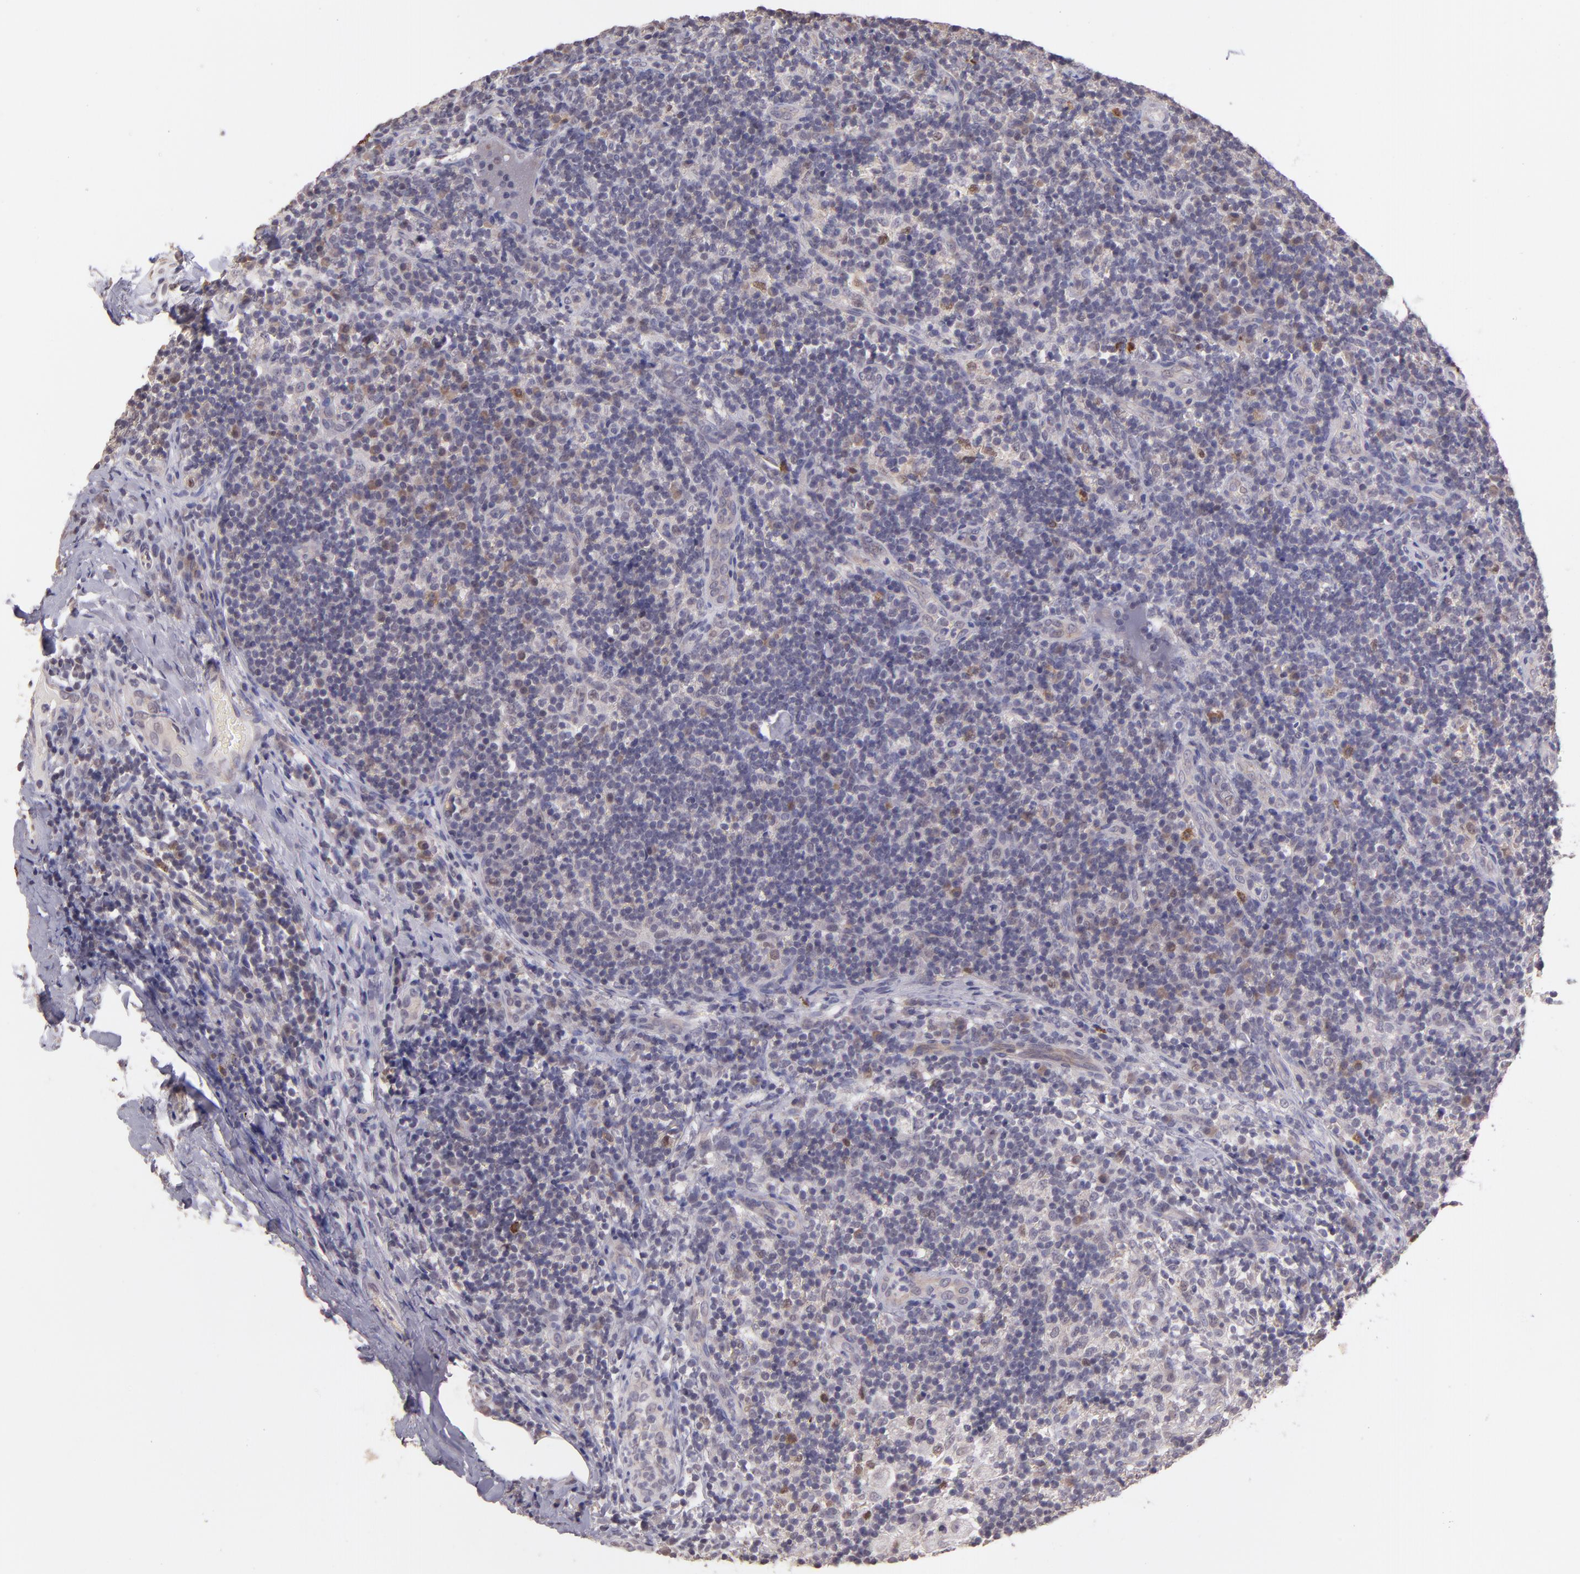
{"staining": {"intensity": "negative", "quantity": "none", "location": "none"}, "tissue": "lymph node", "cell_type": "Germinal center cells", "image_type": "normal", "snomed": [{"axis": "morphology", "description": "Normal tissue, NOS"}, {"axis": "morphology", "description": "Inflammation, NOS"}, {"axis": "topography", "description": "Lymph node"}], "caption": "The micrograph demonstrates no significant expression in germinal center cells of lymph node.", "gene": "TAF7L", "patient": {"sex": "male", "age": 46}}